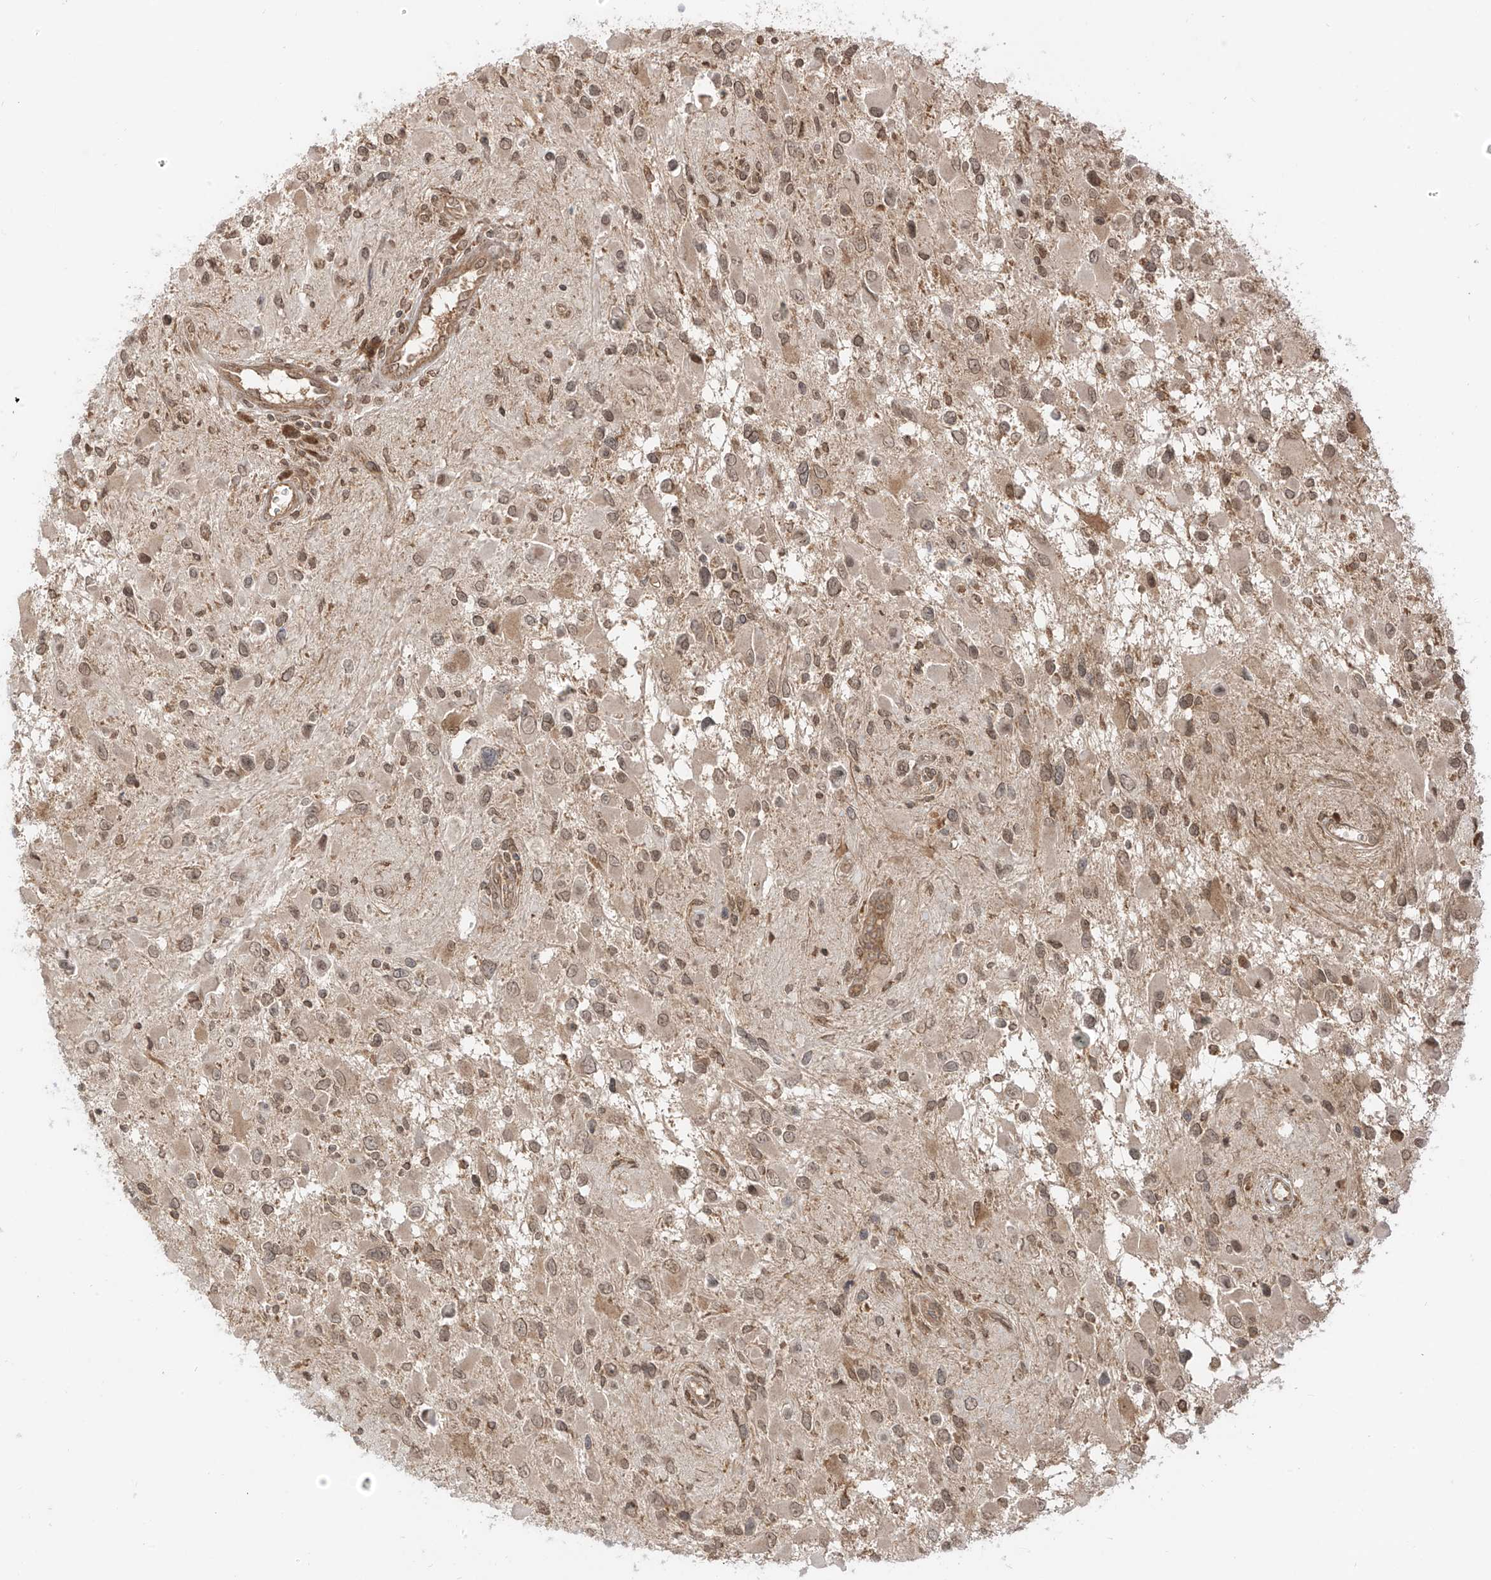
{"staining": {"intensity": "weak", "quantity": ">75%", "location": "cytoplasmic/membranous,nuclear"}, "tissue": "glioma", "cell_type": "Tumor cells", "image_type": "cancer", "snomed": [{"axis": "morphology", "description": "Glioma, malignant, High grade"}, {"axis": "topography", "description": "Brain"}], "caption": "IHC histopathology image of human malignant glioma (high-grade) stained for a protein (brown), which shows low levels of weak cytoplasmic/membranous and nuclear staining in about >75% of tumor cells.", "gene": "LCOR", "patient": {"sex": "male", "age": 53}}